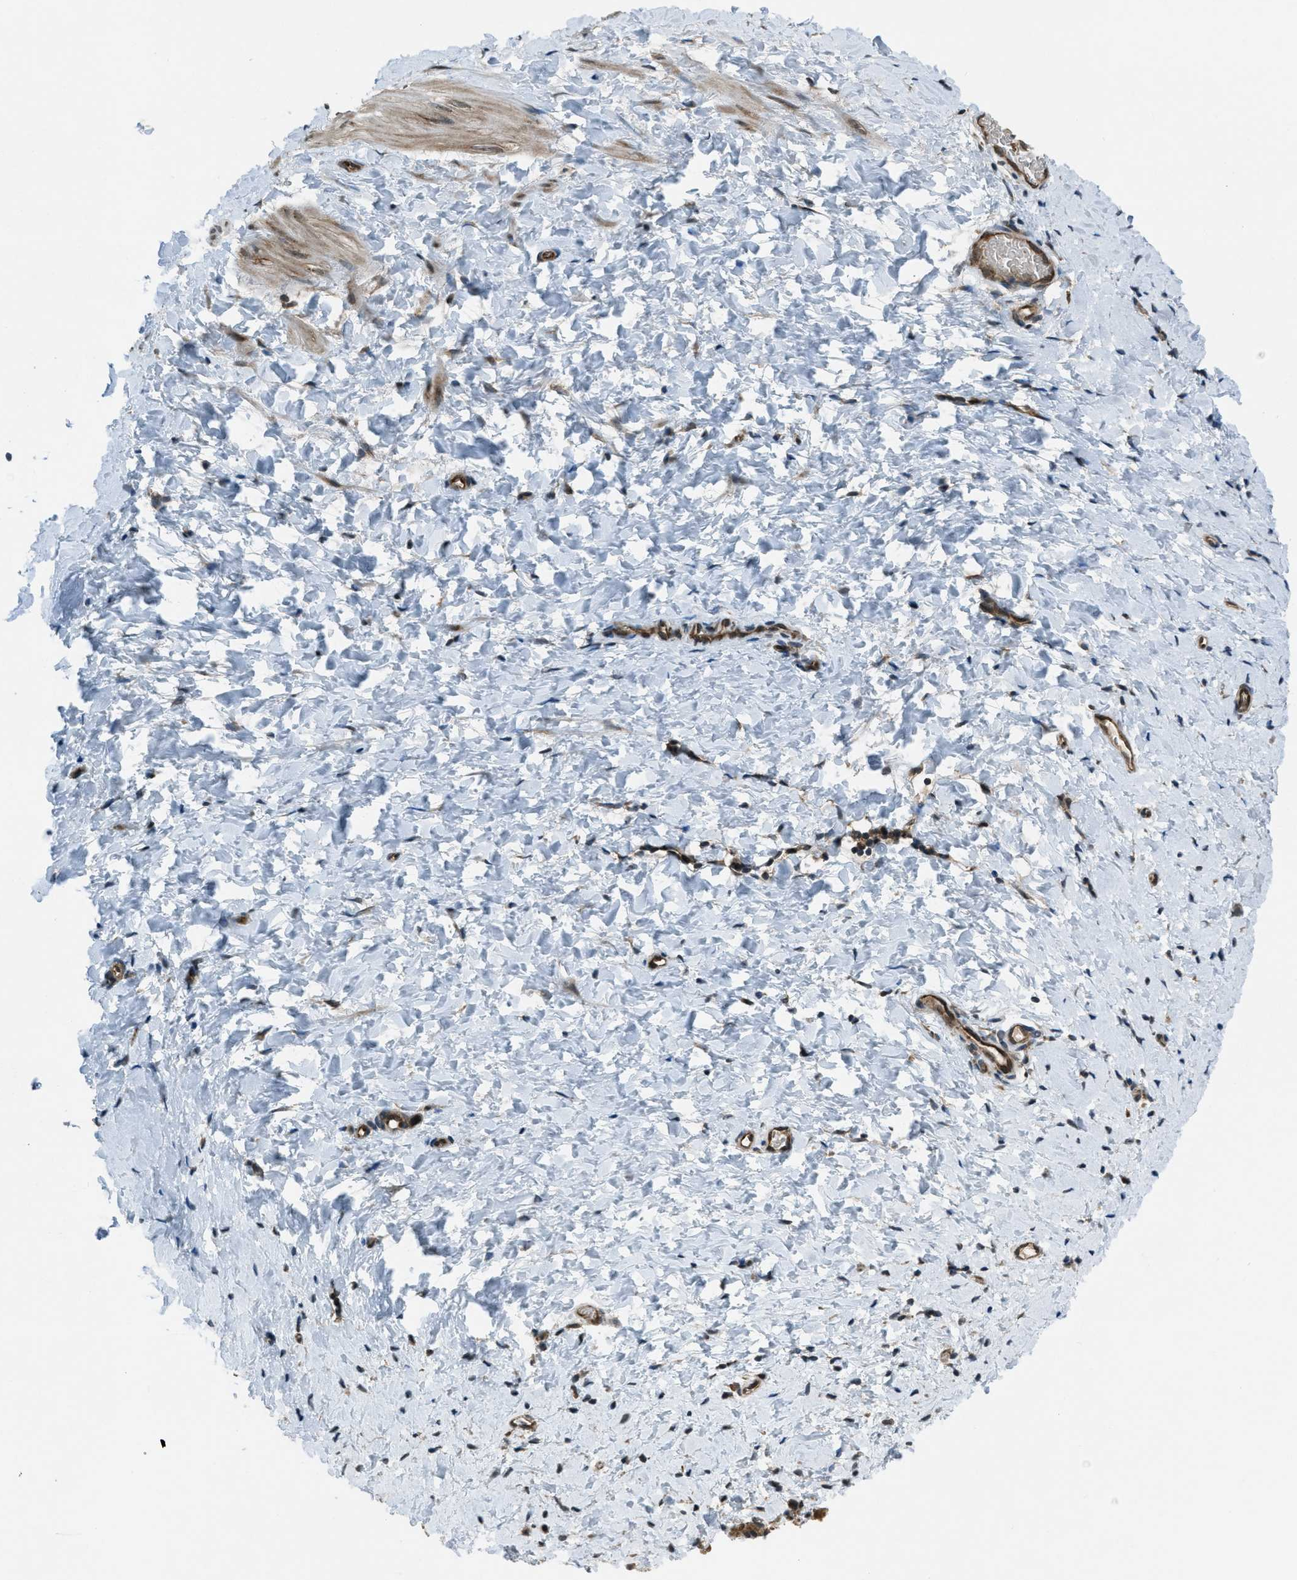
{"staining": {"intensity": "weak", "quantity": ">75%", "location": "cytoplasmic/membranous"}, "tissue": "smooth muscle", "cell_type": "Smooth muscle cells", "image_type": "normal", "snomed": [{"axis": "morphology", "description": "Normal tissue, NOS"}, {"axis": "topography", "description": "Smooth muscle"}], "caption": "An IHC histopathology image of benign tissue is shown. Protein staining in brown labels weak cytoplasmic/membranous positivity in smooth muscle within smooth muscle cells. The staining was performed using DAB, with brown indicating positive protein expression. Nuclei are stained blue with hematoxylin.", "gene": "ASAP2", "patient": {"sex": "male", "age": 16}}